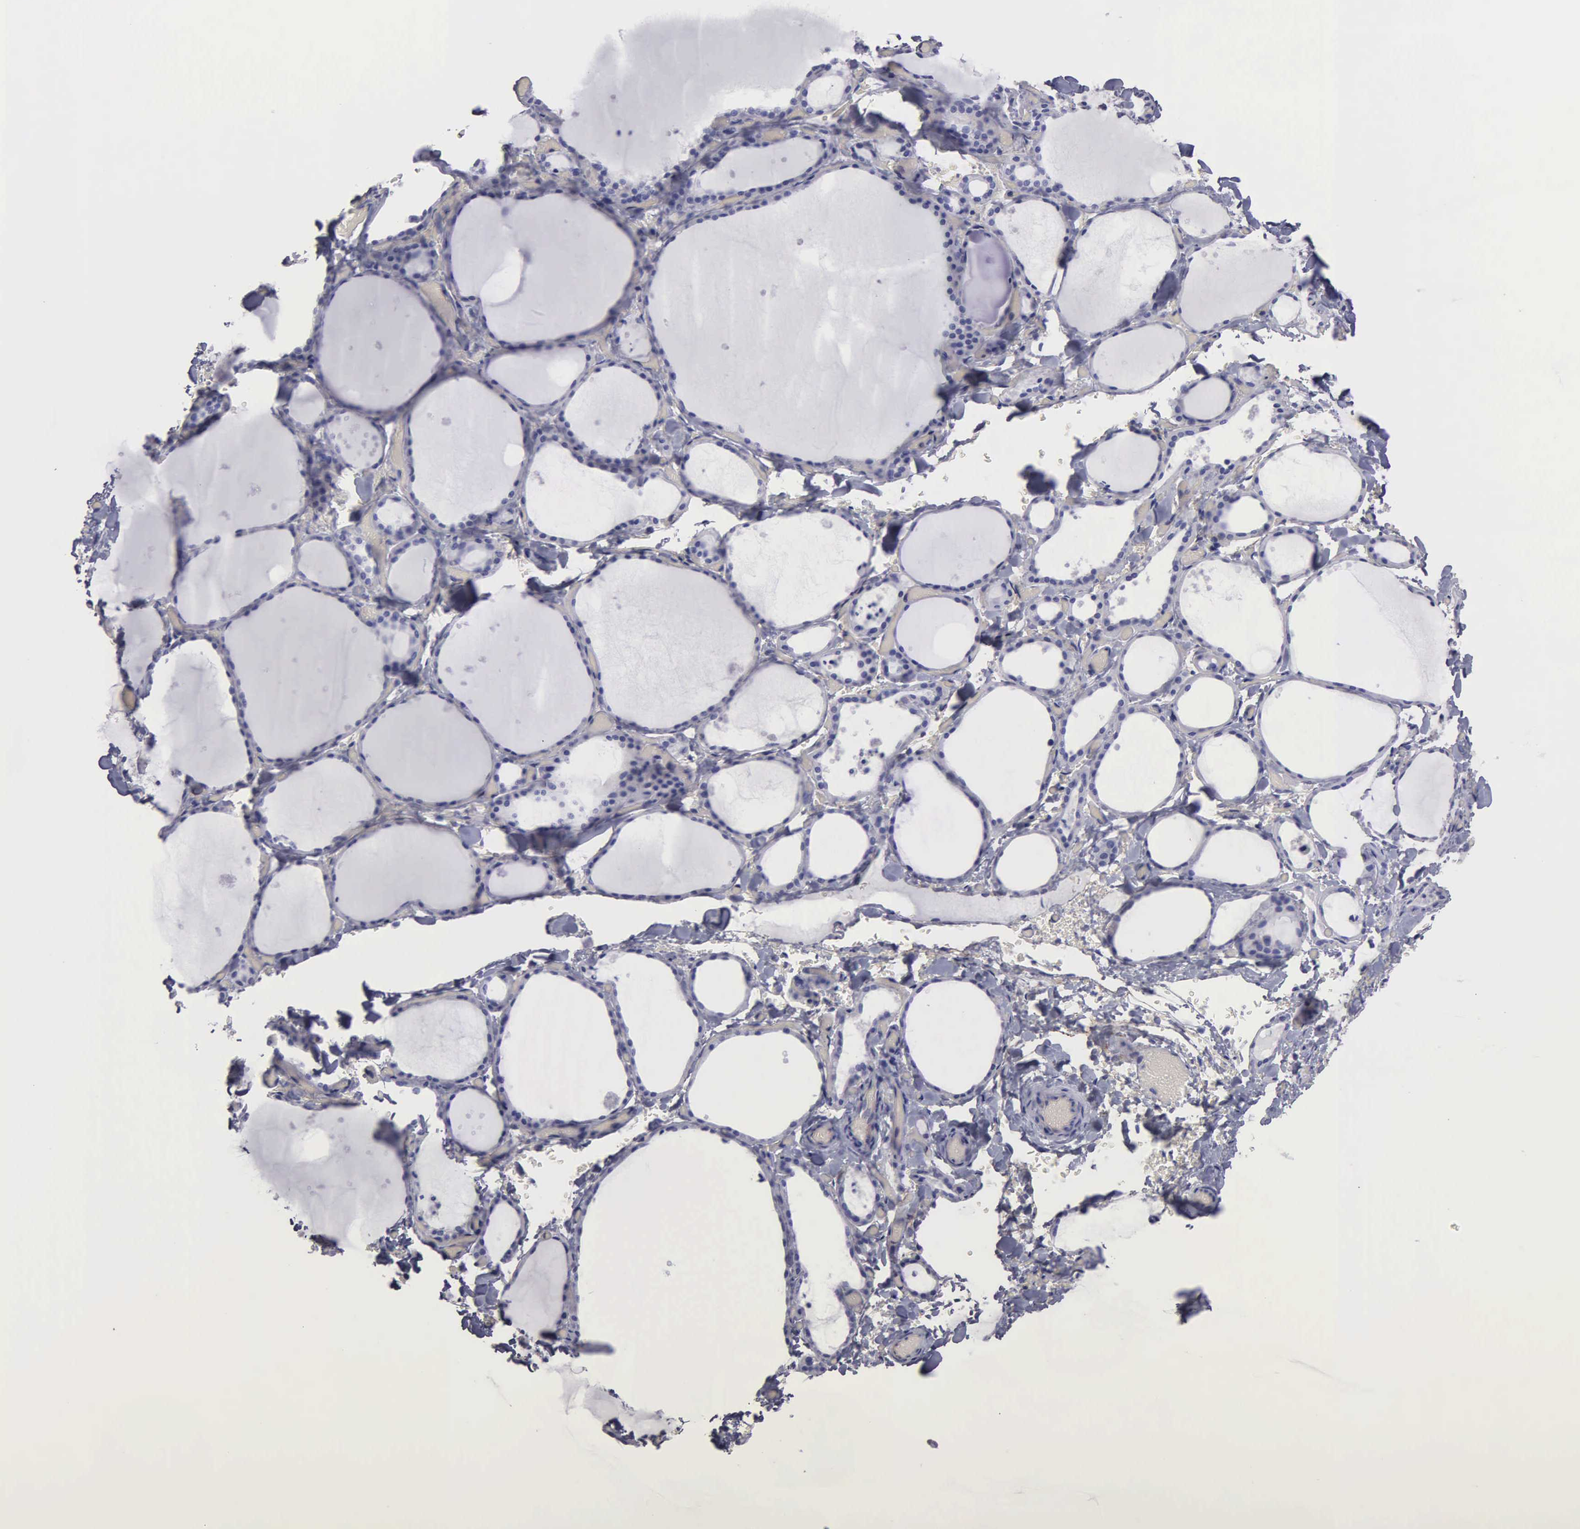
{"staining": {"intensity": "negative", "quantity": "none", "location": "none"}, "tissue": "thyroid gland", "cell_type": "Glandular cells", "image_type": "normal", "snomed": [{"axis": "morphology", "description": "Normal tissue, NOS"}, {"axis": "topography", "description": "Thyroid gland"}], "caption": "An immunohistochemistry image of normal thyroid gland is shown. There is no staining in glandular cells of thyroid gland. The staining is performed using DAB (3,3'-diaminobenzidine) brown chromogen with nuclei counter-stained in using hematoxylin.", "gene": "FBLN5", "patient": {"sex": "male", "age": 34}}